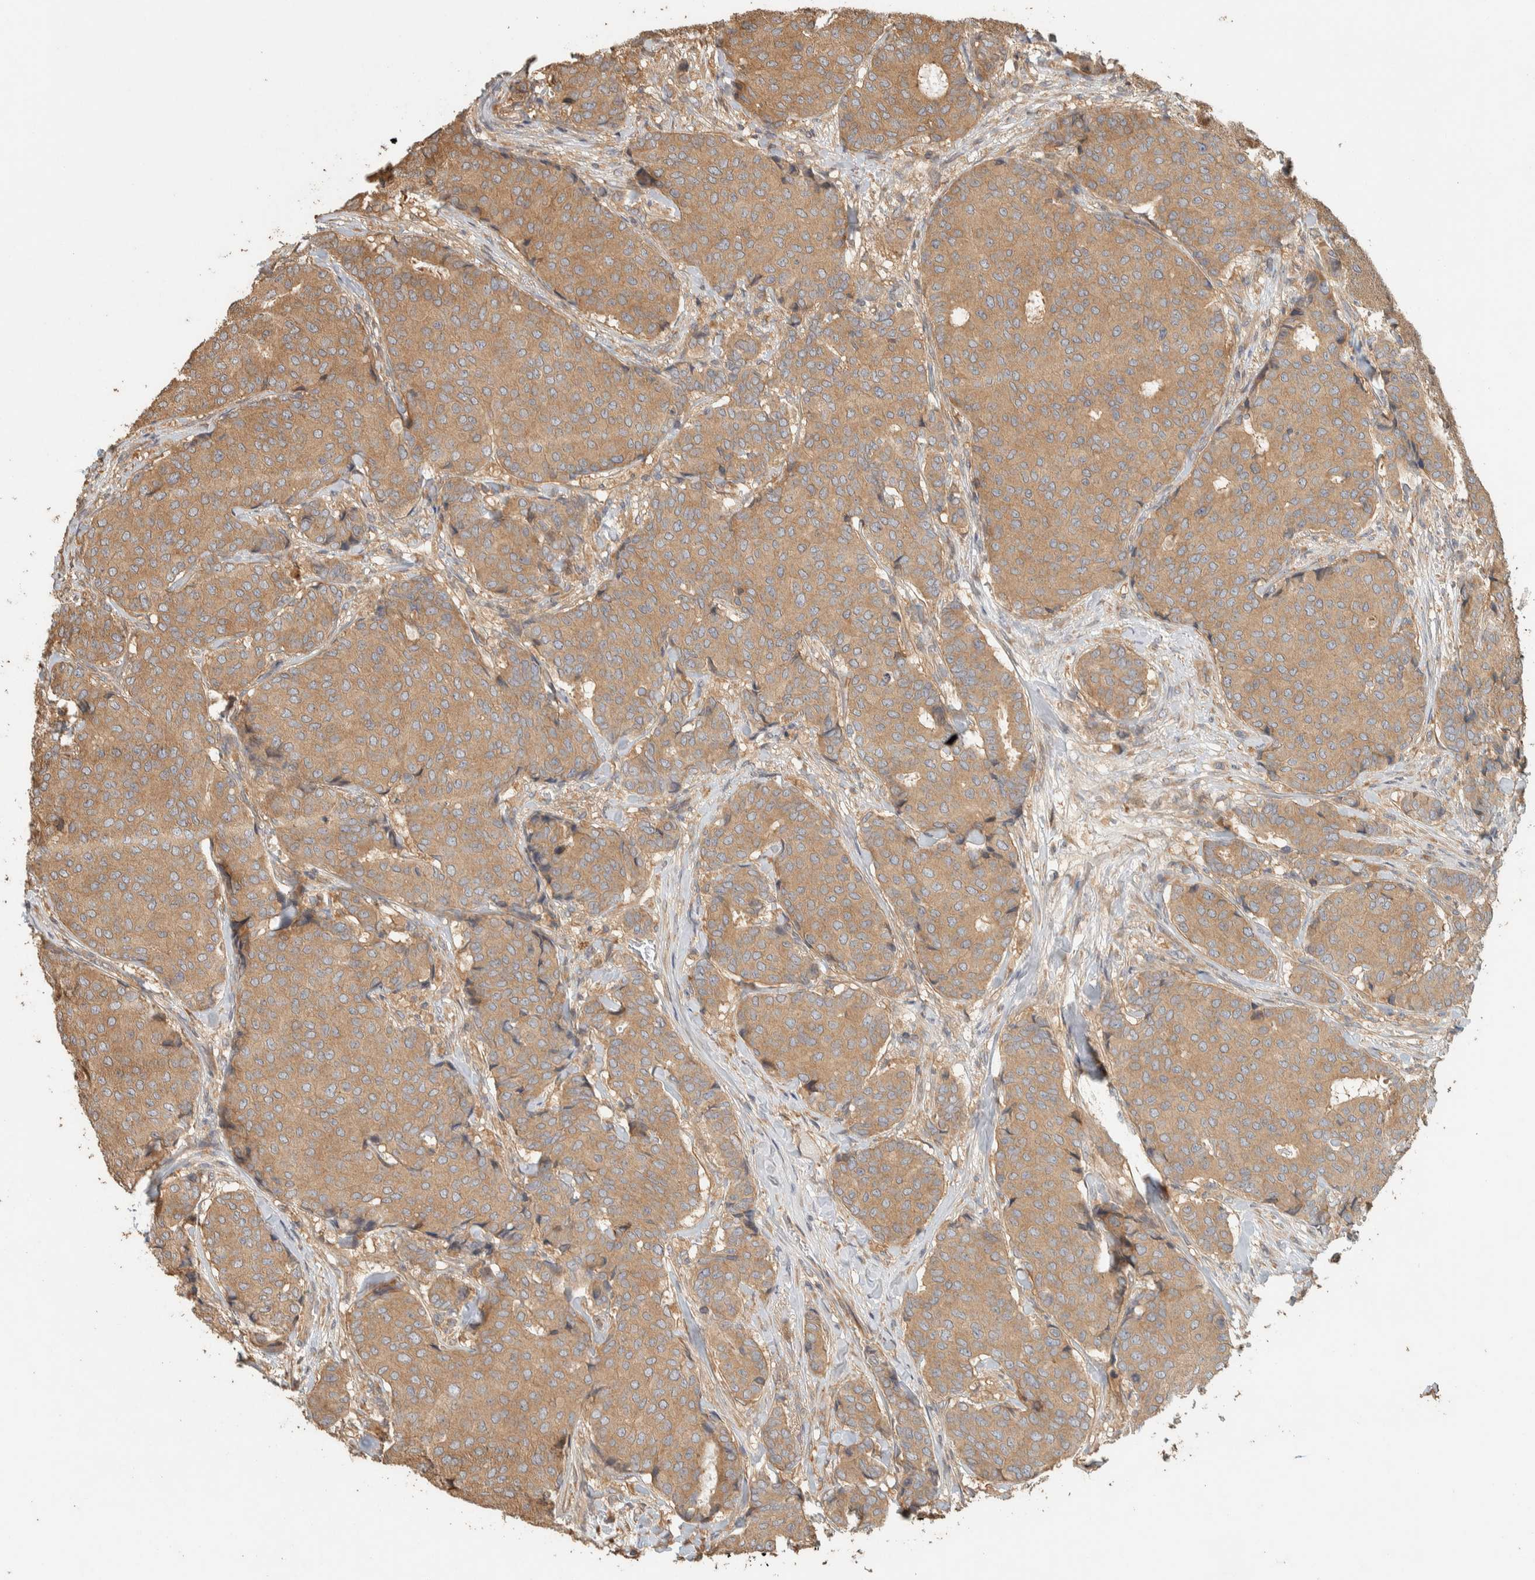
{"staining": {"intensity": "moderate", "quantity": ">75%", "location": "cytoplasmic/membranous"}, "tissue": "breast cancer", "cell_type": "Tumor cells", "image_type": "cancer", "snomed": [{"axis": "morphology", "description": "Duct carcinoma"}, {"axis": "topography", "description": "Breast"}], "caption": "High-magnification brightfield microscopy of breast infiltrating ductal carcinoma stained with DAB (3,3'-diaminobenzidine) (brown) and counterstained with hematoxylin (blue). tumor cells exhibit moderate cytoplasmic/membranous staining is identified in about>75% of cells.", "gene": "EXOC7", "patient": {"sex": "female", "age": 75}}